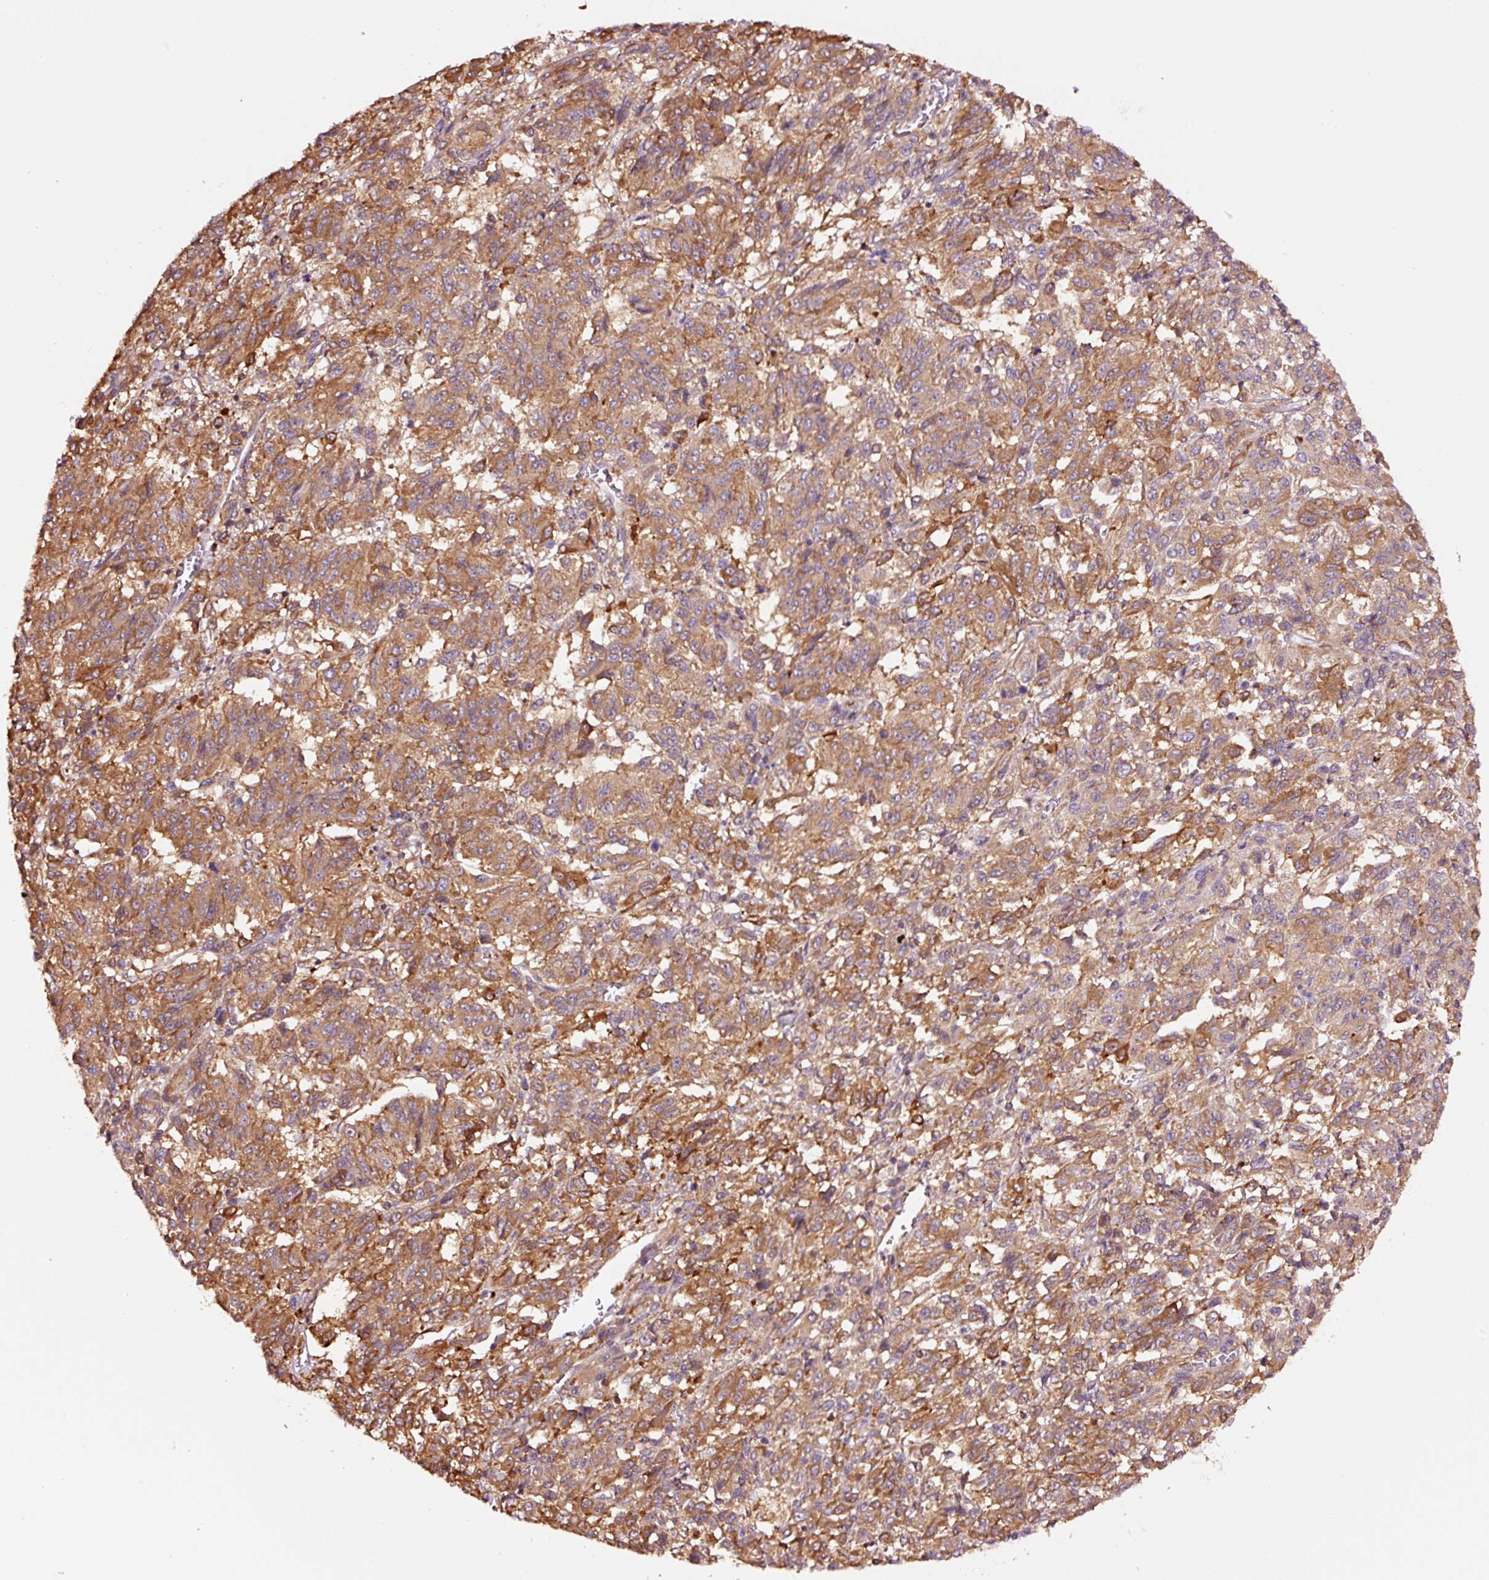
{"staining": {"intensity": "moderate", "quantity": ">75%", "location": "cytoplasmic/membranous"}, "tissue": "melanoma", "cell_type": "Tumor cells", "image_type": "cancer", "snomed": [{"axis": "morphology", "description": "Malignant melanoma, Metastatic site"}, {"axis": "topography", "description": "Lung"}], "caption": "The histopathology image shows a brown stain indicating the presence of a protein in the cytoplasmic/membranous of tumor cells in melanoma.", "gene": "METAP1", "patient": {"sex": "male", "age": 64}}